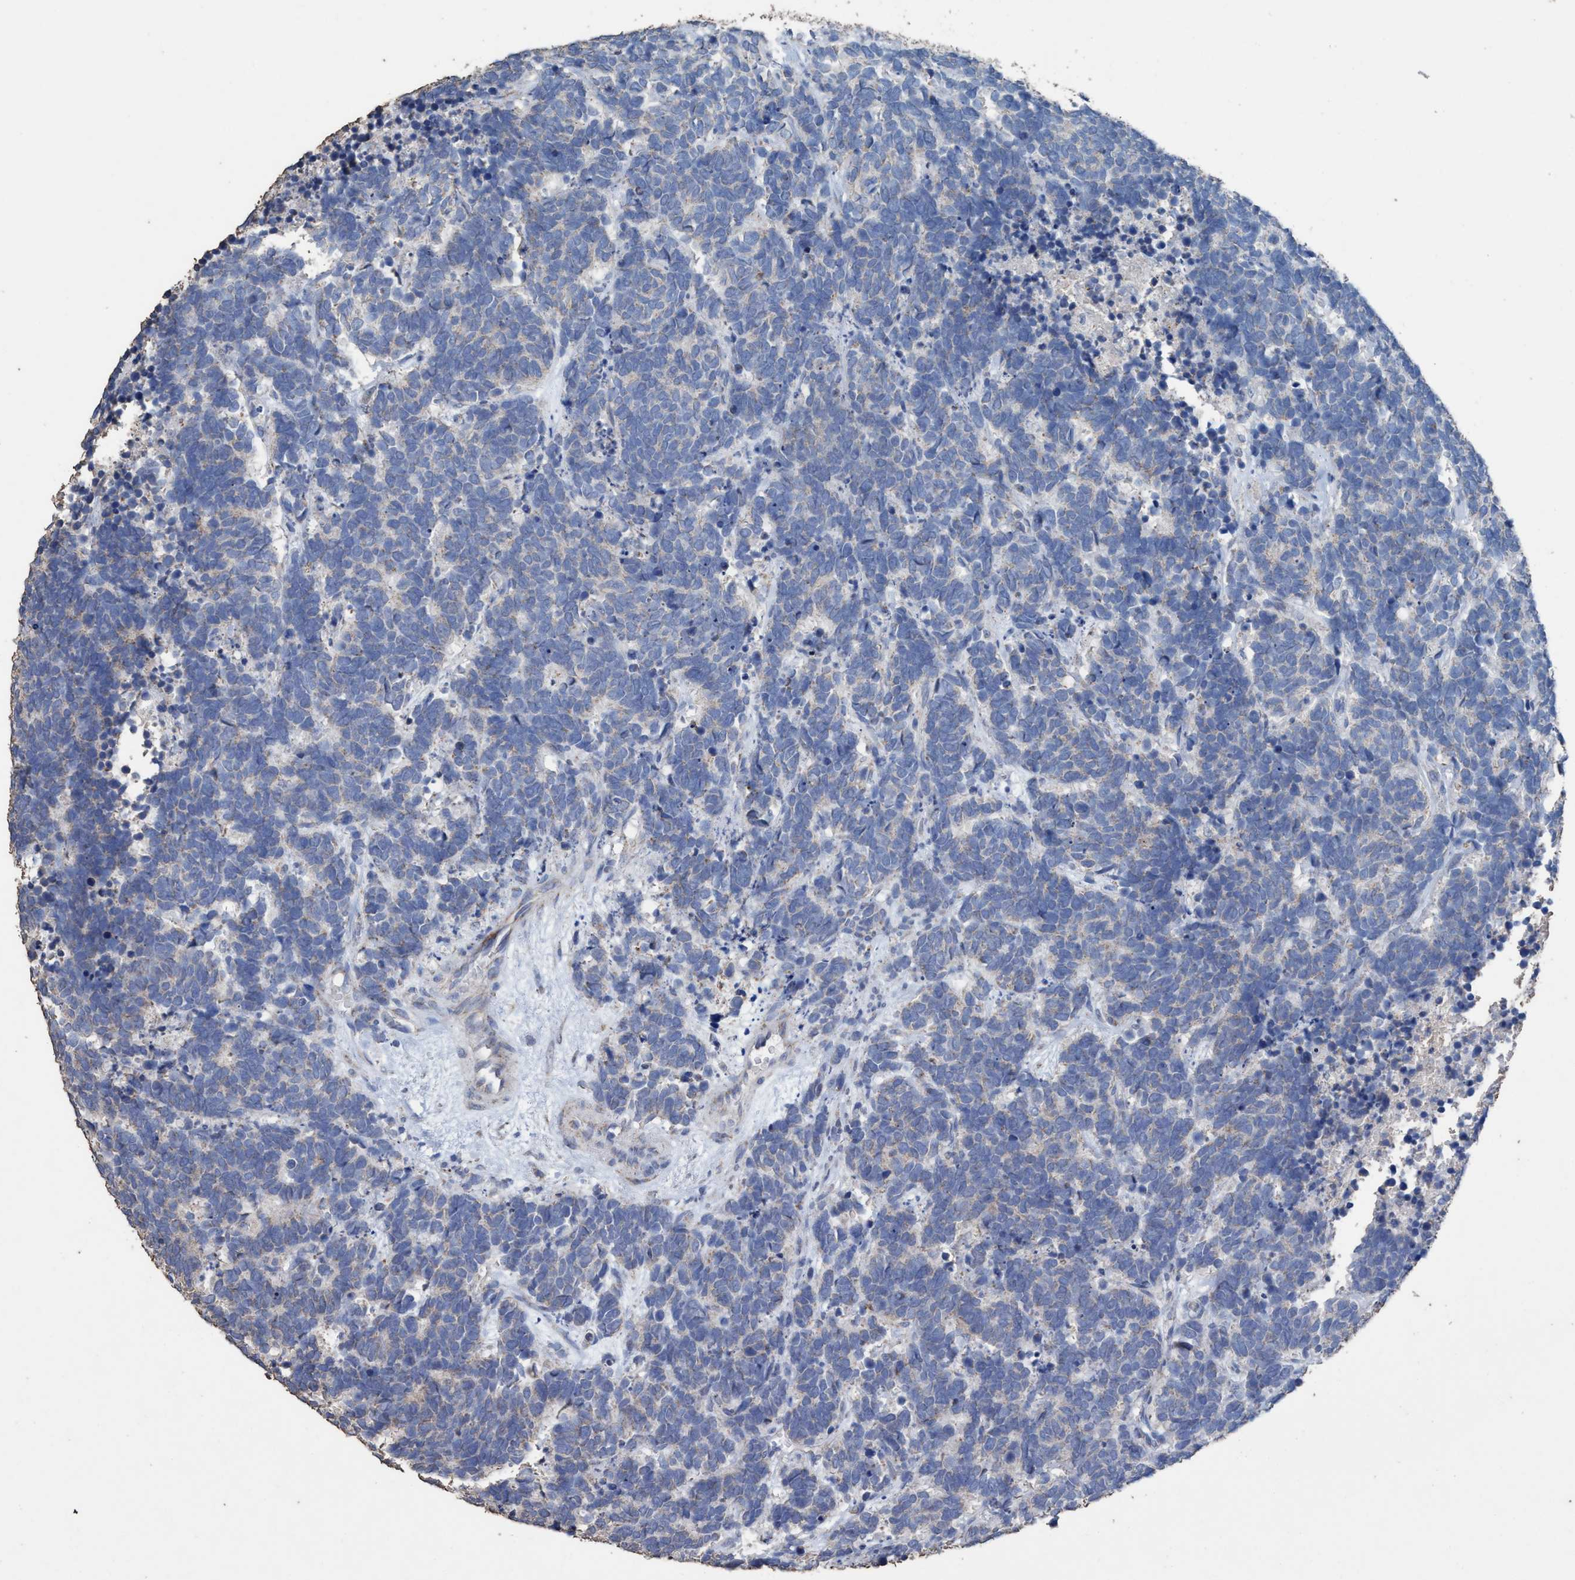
{"staining": {"intensity": "weak", "quantity": "<25%", "location": "cytoplasmic/membranous"}, "tissue": "carcinoid", "cell_type": "Tumor cells", "image_type": "cancer", "snomed": [{"axis": "morphology", "description": "Carcinoma, NOS"}, {"axis": "morphology", "description": "Carcinoid, malignant, NOS"}, {"axis": "topography", "description": "Urinary bladder"}], "caption": "A micrograph of carcinoma stained for a protein displays no brown staining in tumor cells.", "gene": "RSAD1", "patient": {"sex": "male", "age": 57}}